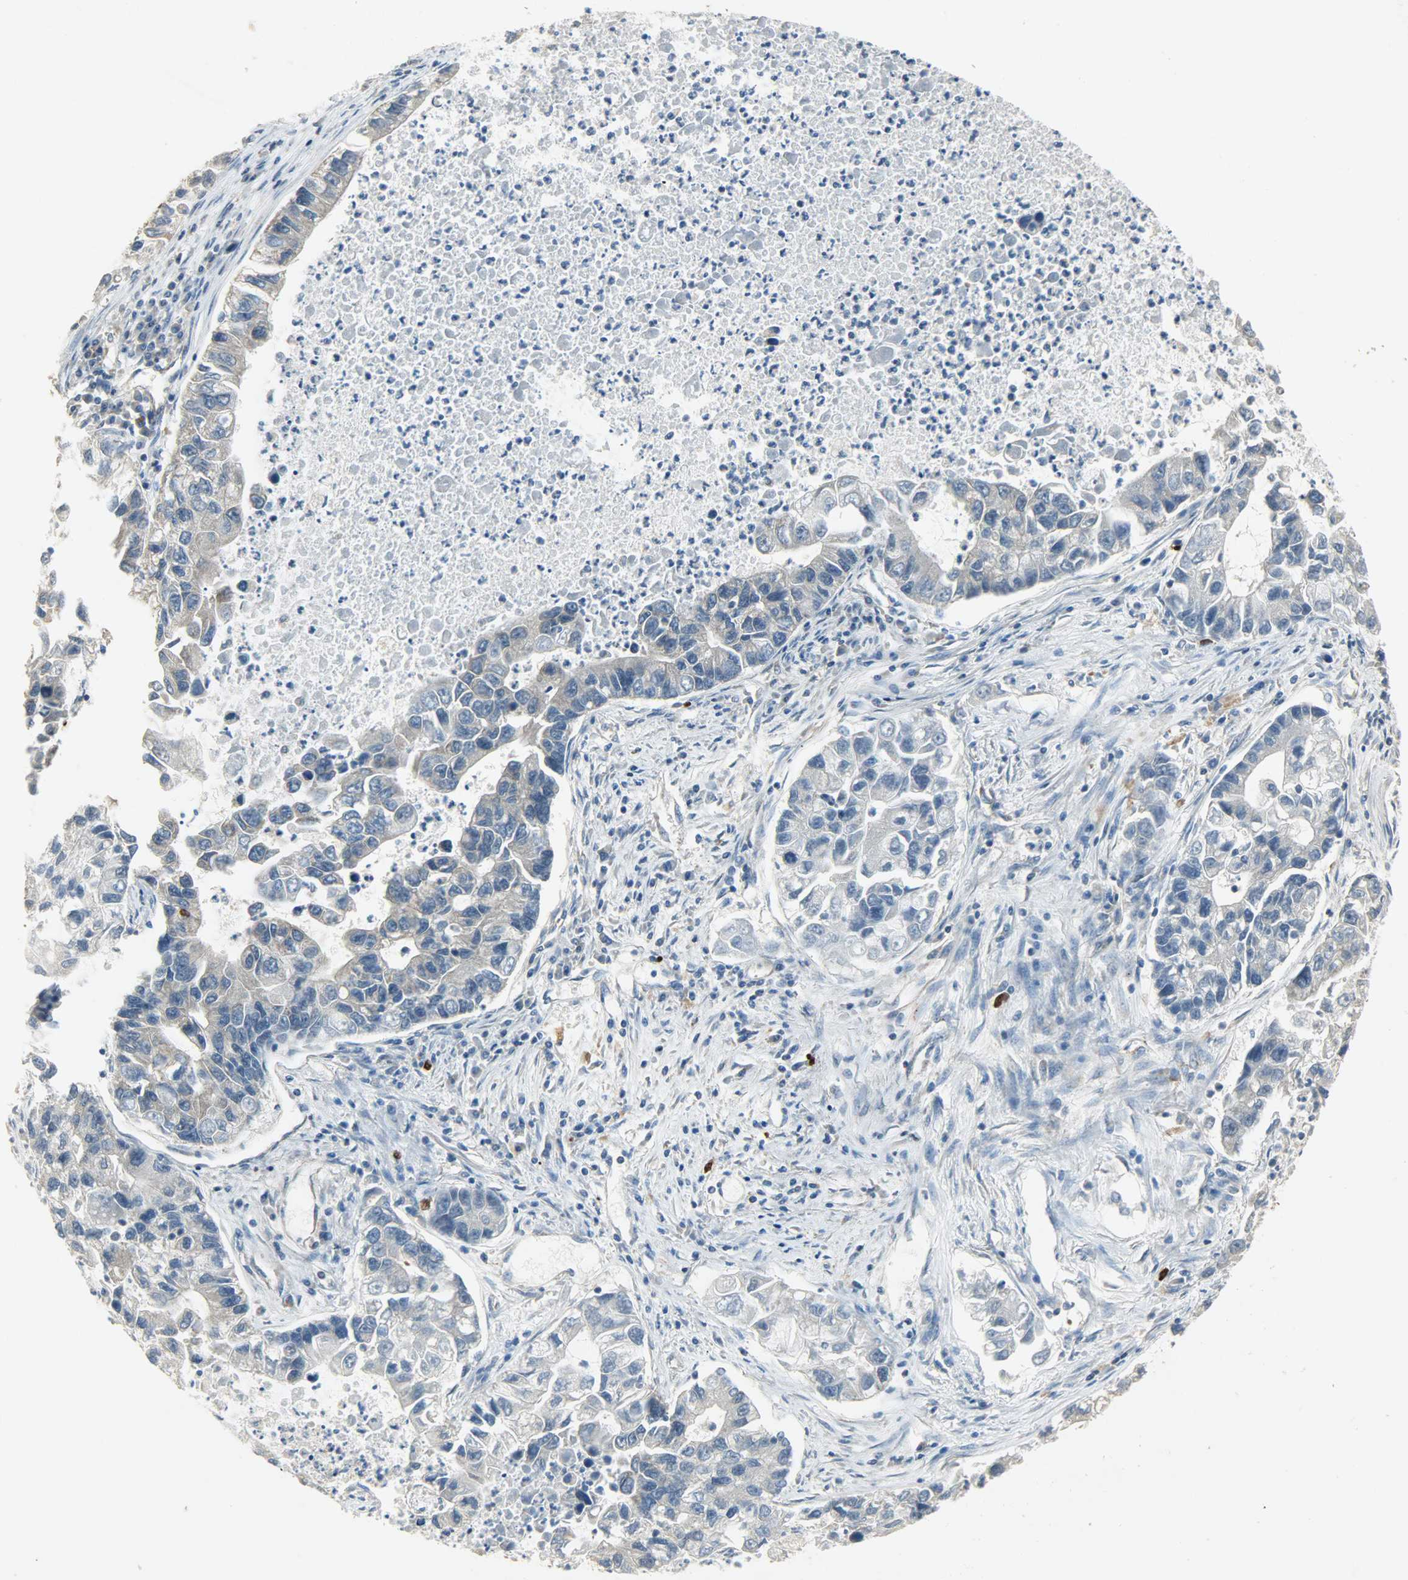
{"staining": {"intensity": "weak", "quantity": "25%-75%", "location": "cytoplasmic/membranous"}, "tissue": "lung cancer", "cell_type": "Tumor cells", "image_type": "cancer", "snomed": [{"axis": "morphology", "description": "Adenocarcinoma, NOS"}, {"axis": "topography", "description": "Lung"}], "caption": "An image of human lung cancer stained for a protein shows weak cytoplasmic/membranous brown staining in tumor cells.", "gene": "C1orf198", "patient": {"sex": "female", "age": 51}}